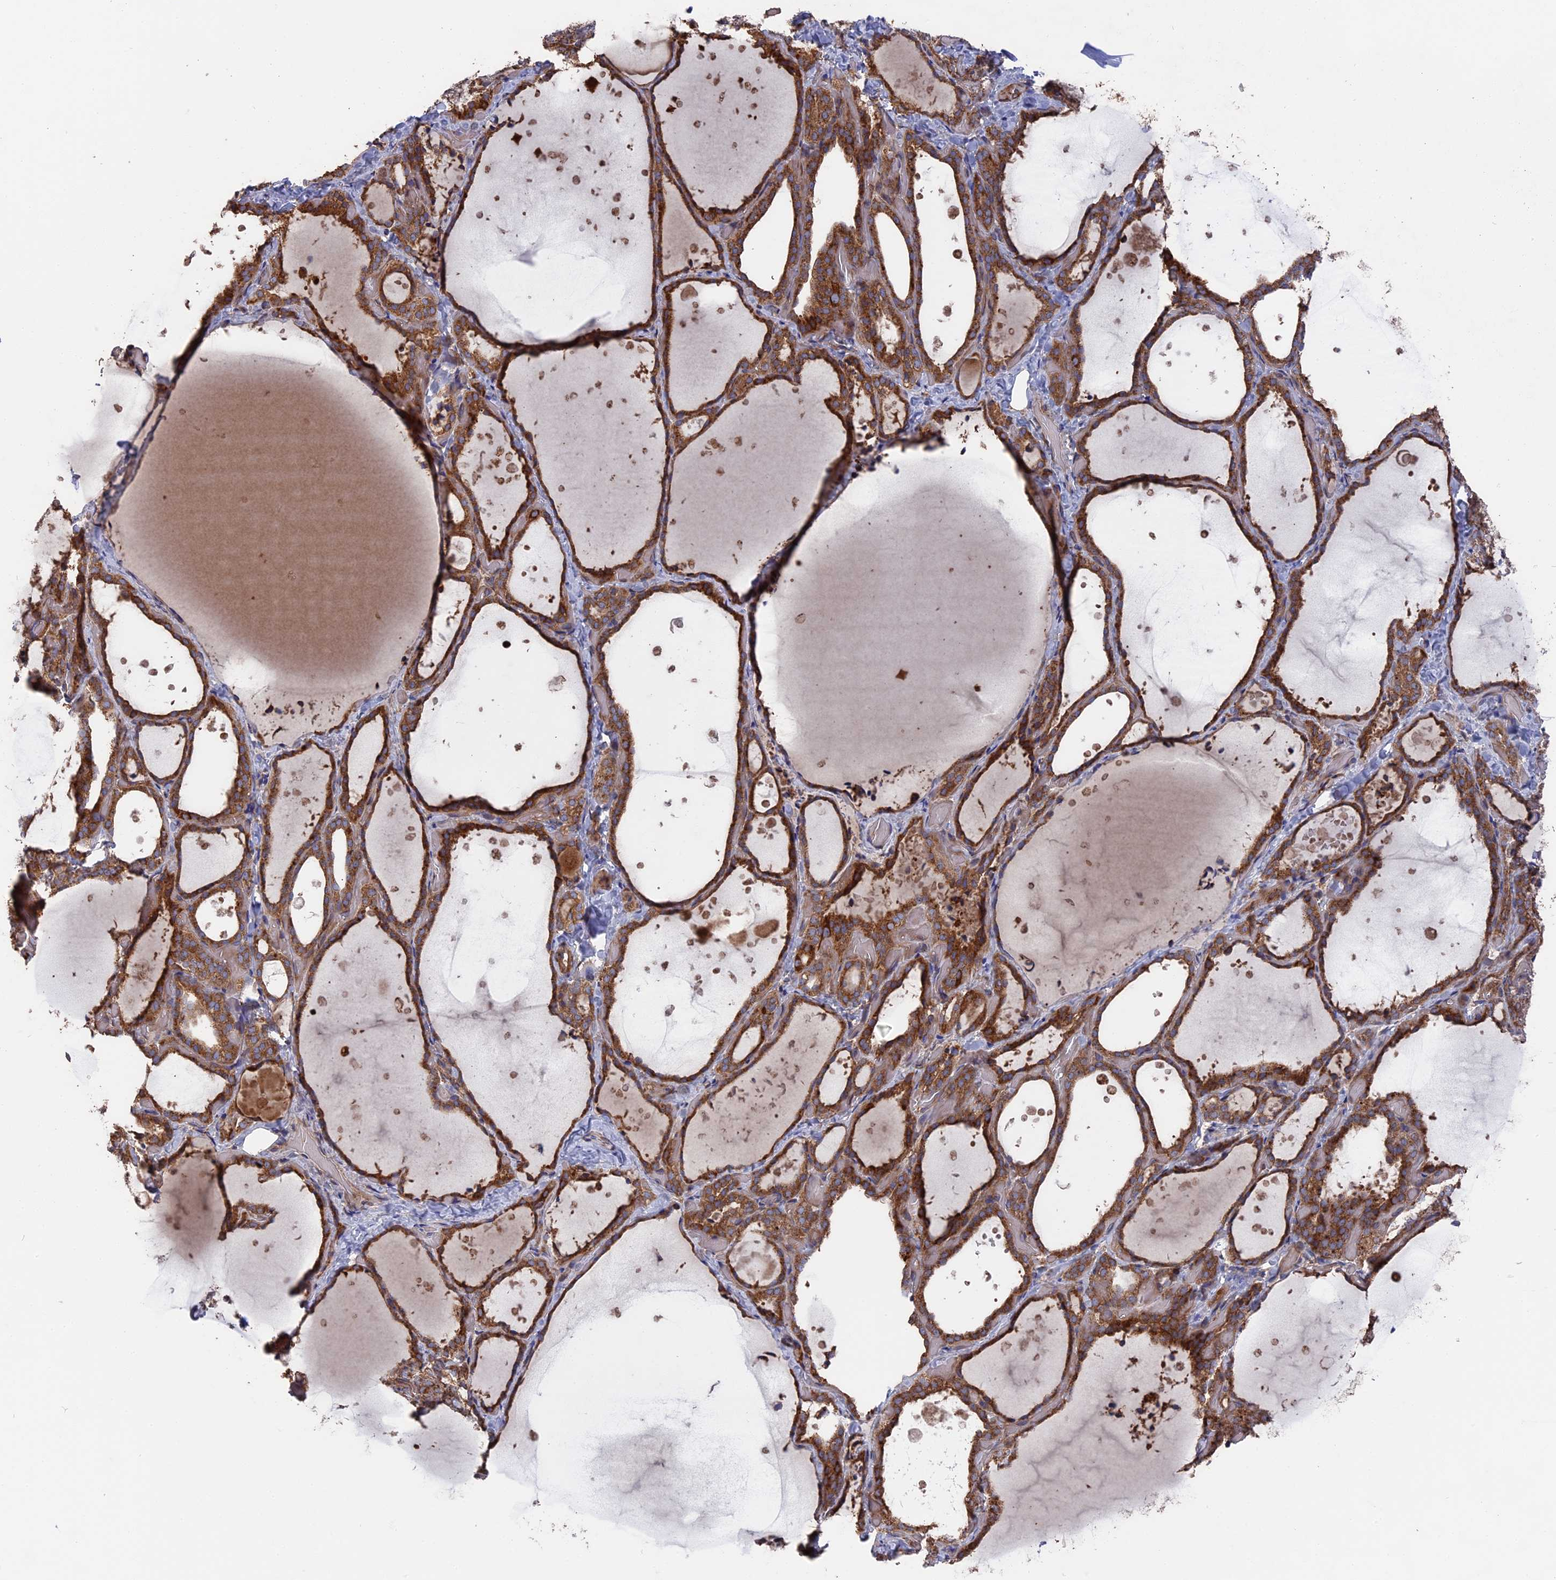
{"staining": {"intensity": "strong", "quantity": ">75%", "location": "cytoplasmic/membranous"}, "tissue": "thyroid gland", "cell_type": "Glandular cells", "image_type": "normal", "snomed": [{"axis": "morphology", "description": "Normal tissue, NOS"}, {"axis": "topography", "description": "Thyroid gland"}], "caption": "This photomicrograph demonstrates IHC staining of normal thyroid gland, with high strong cytoplasmic/membranous expression in approximately >75% of glandular cells.", "gene": "TELO2", "patient": {"sex": "female", "age": 44}}